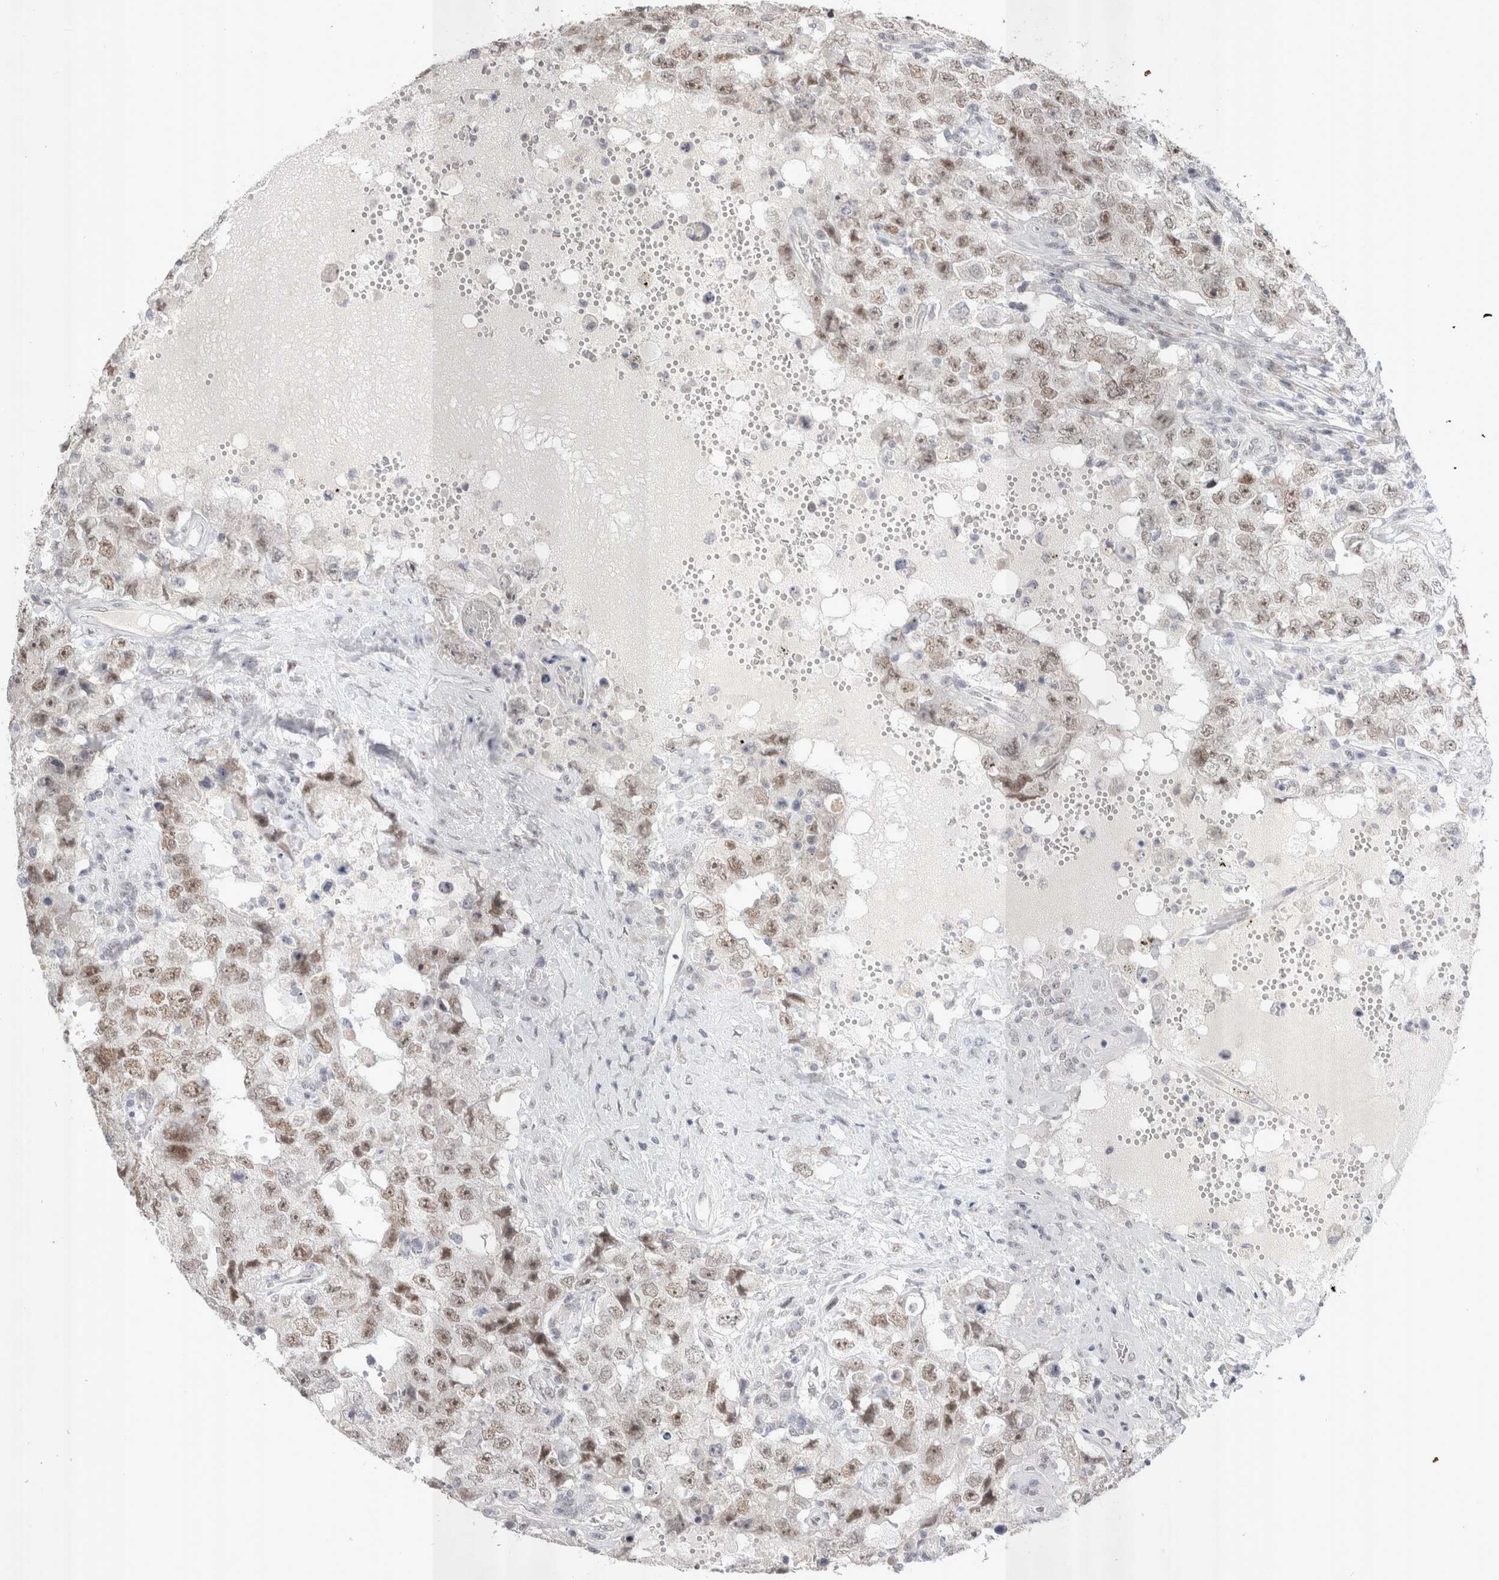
{"staining": {"intensity": "moderate", "quantity": ">75%", "location": "nuclear"}, "tissue": "testis cancer", "cell_type": "Tumor cells", "image_type": "cancer", "snomed": [{"axis": "morphology", "description": "Carcinoma, Embryonal, NOS"}, {"axis": "topography", "description": "Testis"}], "caption": "Brown immunohistochemical staining in testis cancer (embryonal carcinoma) displays moderate nuclear positivity in about >75% of tumor cells. The staining is performed using DAB (3,3'-diaminobenzidine) brown chromogen to label protein expression. The nuclei are counter-stained blue using hematoxylin.", "gene": "RECQL4", "patient": {"sex": "male", "age": 26}}